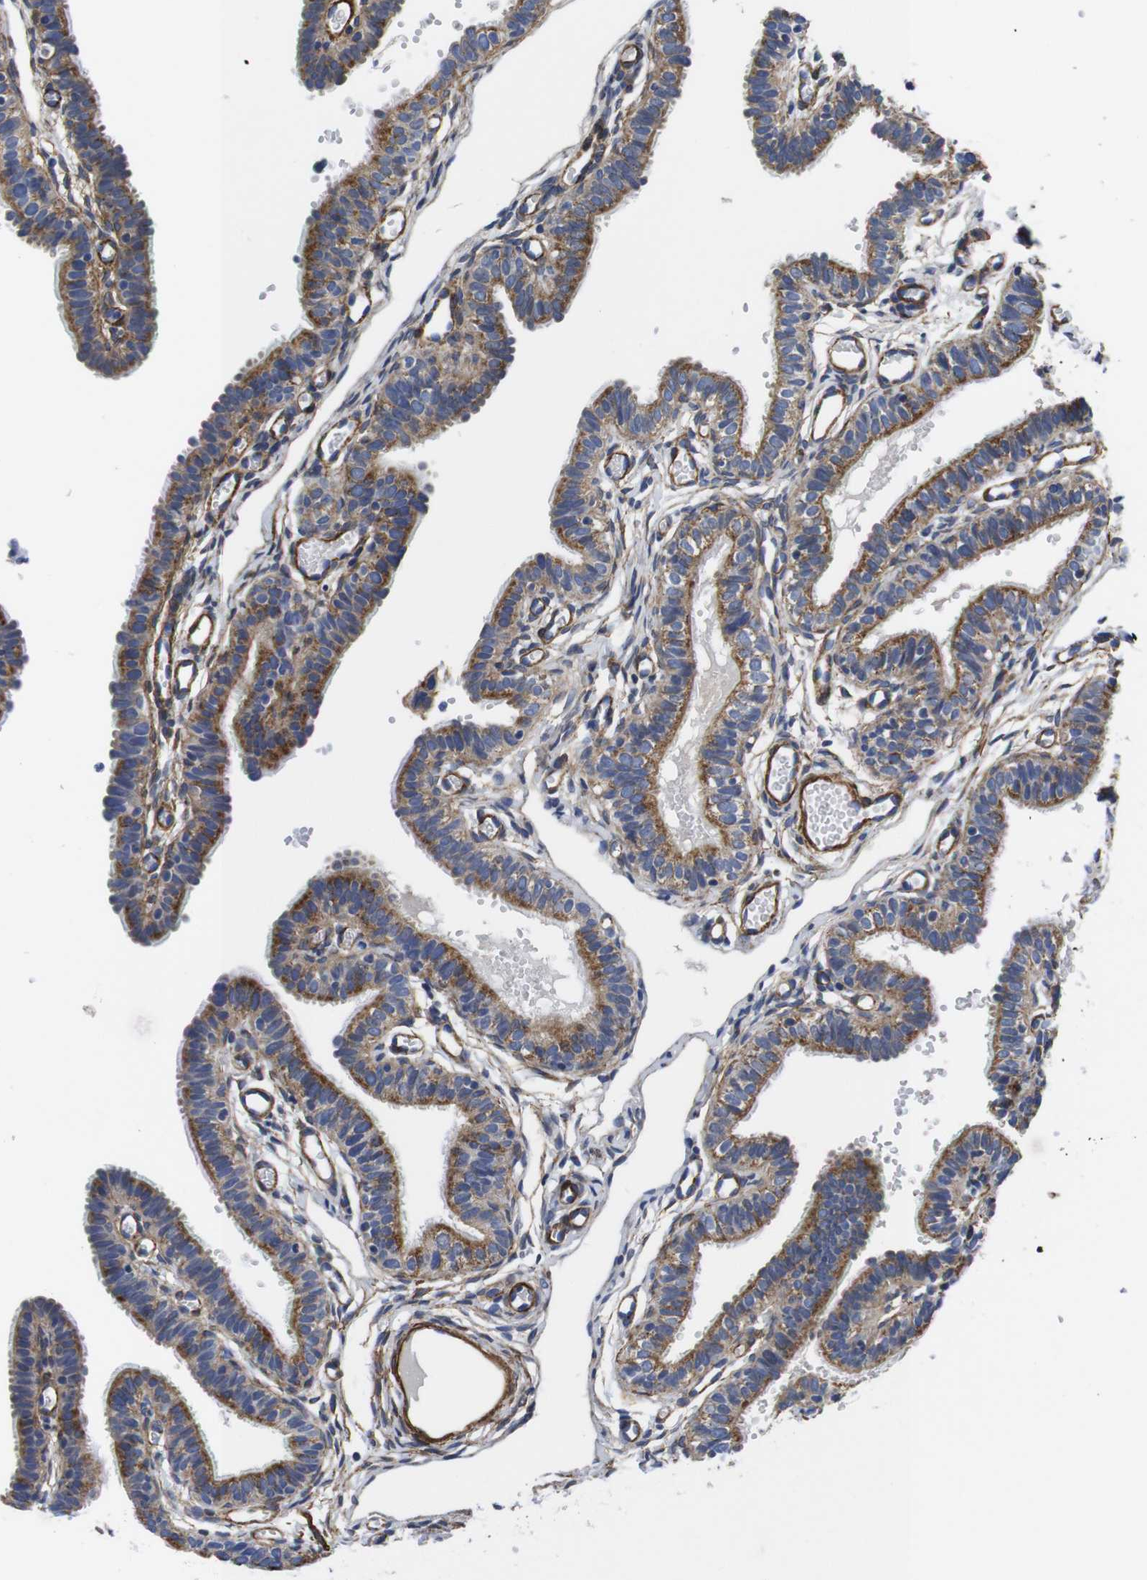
{"staining": {"intensity": "moderate", "quantity": ">75%", "location": "cytoplasmic/membranous"}, "tissue": "fallopian tube", "cell_type": "Glandular cells", "image_type": "normal", "snomed": [{"axis": "morphology", "description": "Normal tissue, NOS"}, {"axis": "topography", "description": "Fallopian tube"}, {"axis": "topography", "description": "Placenta"}], "caption": "Immunohistochemistry (IHC) of normal fallopian tube demonstrates medium levels of moderate cytoplasmic/membranous expression in approximately >75% of glandular cells. The staining was performed using DAB (3,3'-diaminobenzidine), with brown indicating positive protein expression. Nuclei are stained blue with hematoxylin.", "gene": "WNT10A", "patient": {"sex": "female", "age": 34}}